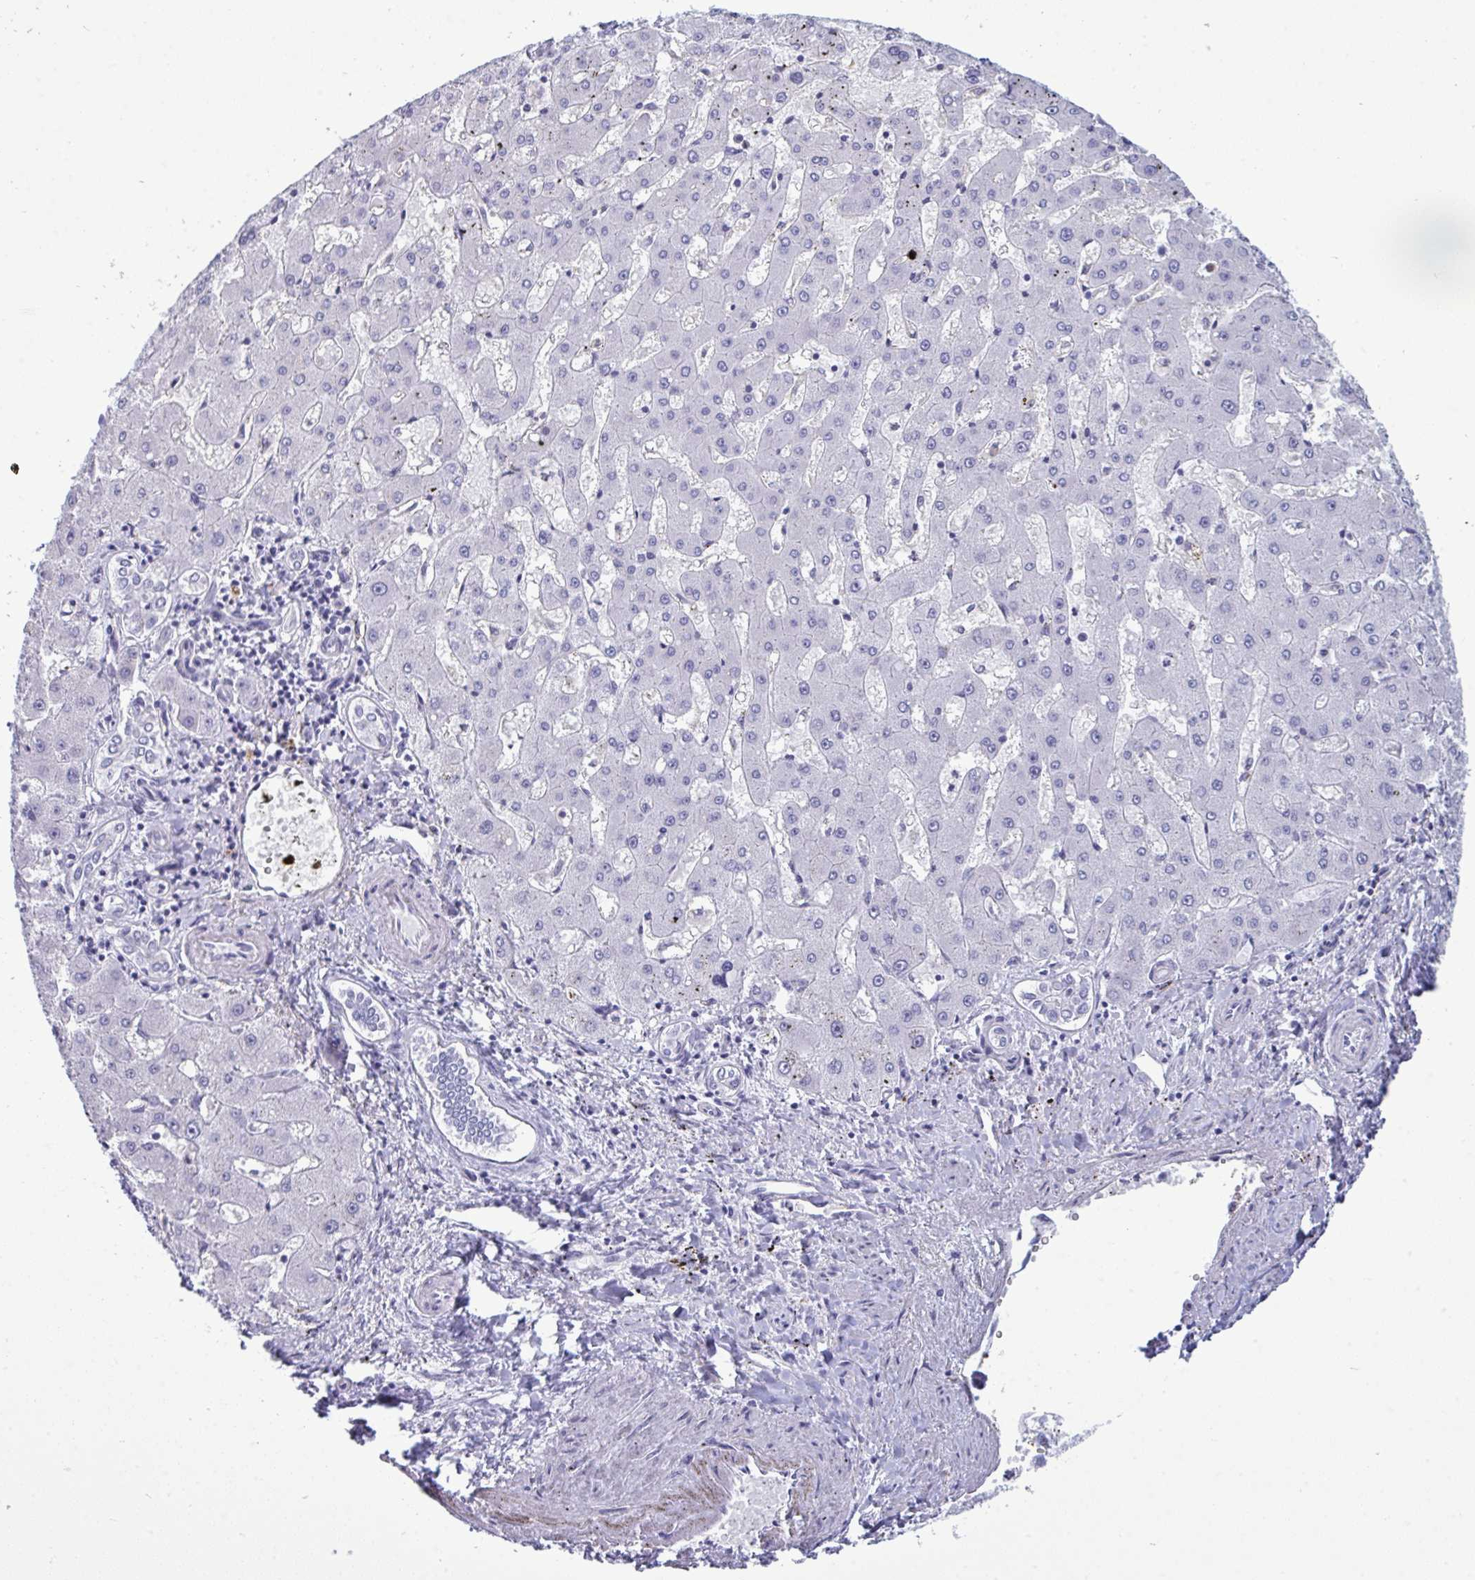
{"staining": {"intensity": "negative", "quantity": "none", "location": "none"}, "tissue": "liver cancer", "cell_type": "Tumor cells", "image_type": "cancer", "snomed": [{"axis": "morphology", "description": "Carcinoma, Hepatocellular, NOS"}, {"axis": "topography", "description": "Liver"}], "caption": "Human liver cancer (hepatocellular carcinoma) stained for a protein using IHC shows no expression in tumor cells.", "gene": "MYH10", "patient": {"sex": "male", "age": 67}}